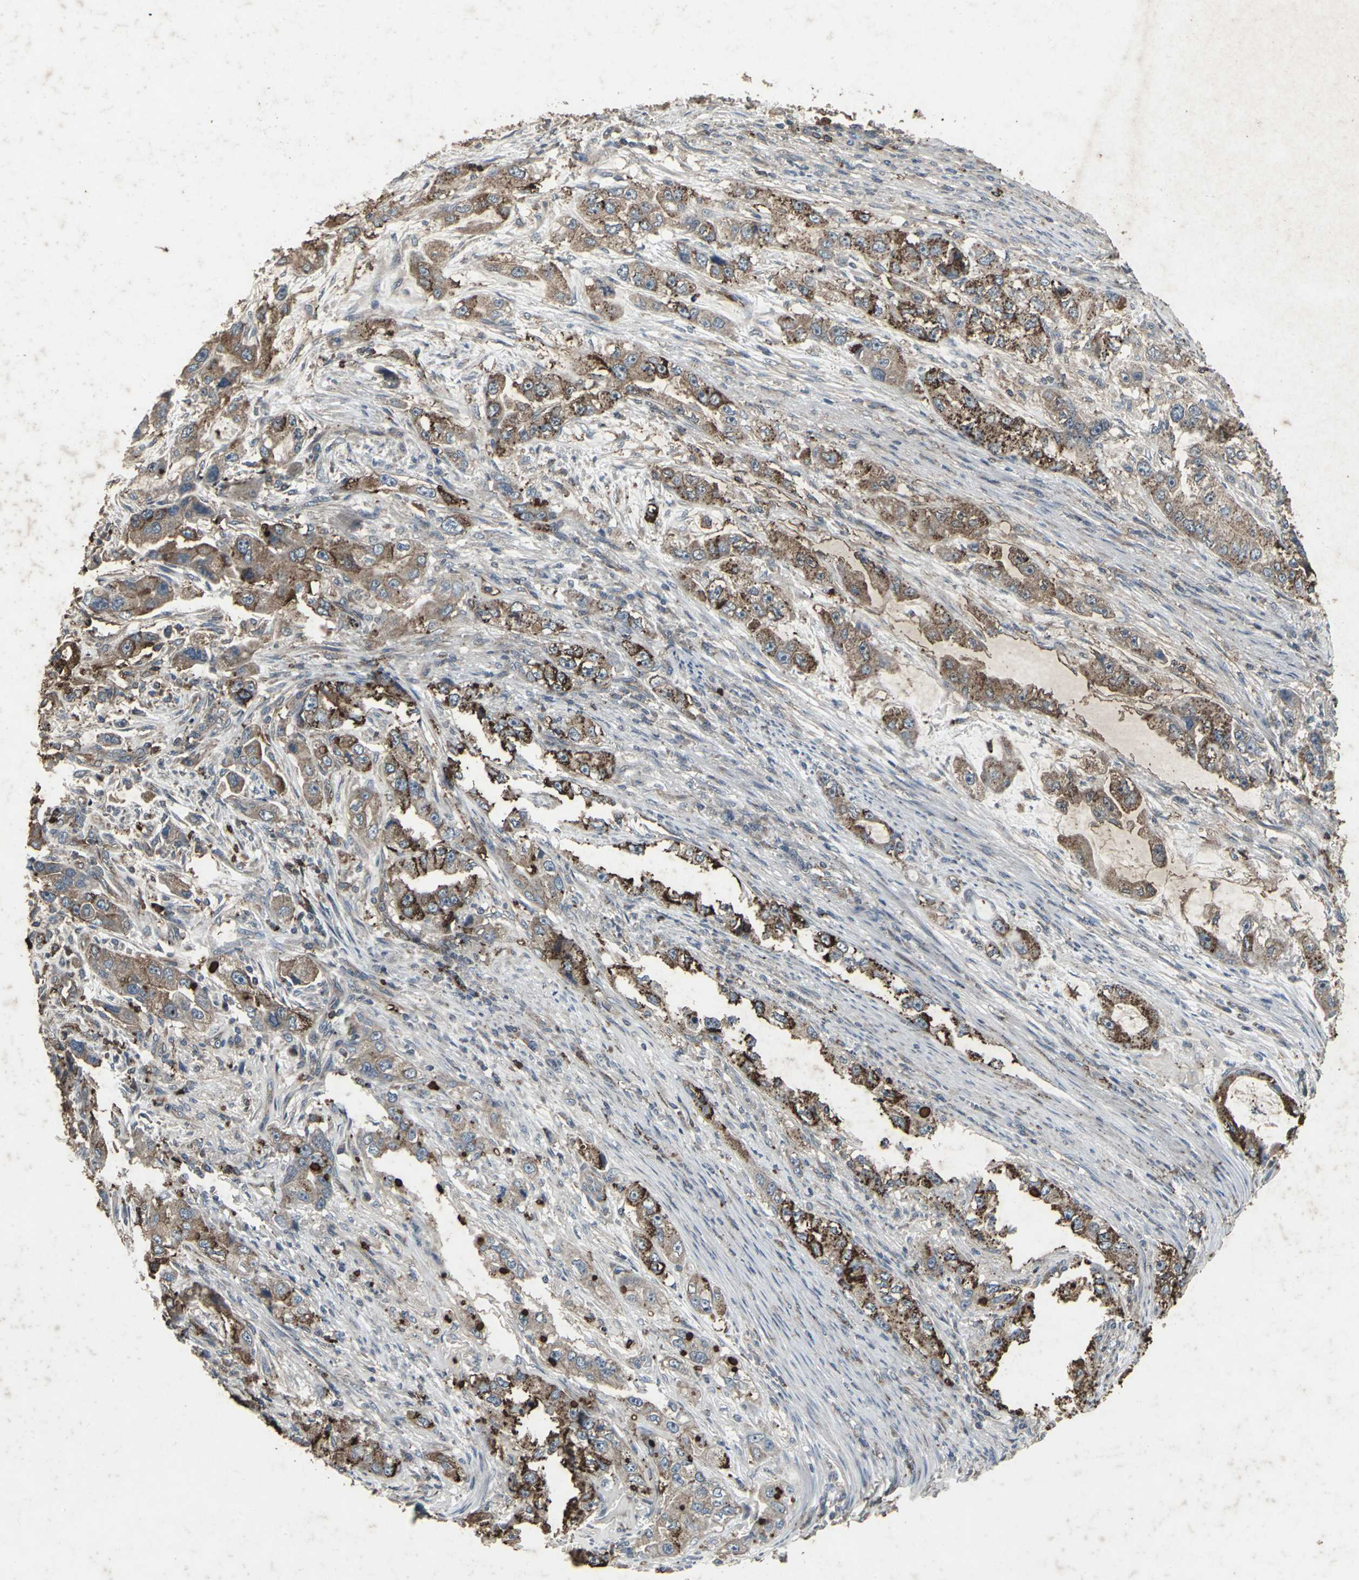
{"staining": {"intensity": "strong", "quantity": ">75%", "location": "cytoplasmic/membranous"}, "tissue": "stomach cancer", "cell_type": "Tumor cells", "image_type": "cancer", "snomed": [{"axis": "morphology", "description": "Adenocarcinoma, NOS"}, {"axis": "topography", "description": "Stomach, lower"}], "caption": "Brown immunohistochemical staining in stomach adenocarcinoma exhibits strong cytoplasmic/membranous expression in approximately >75% of tumor cells.", "gene": "CCR9", "patient": {"sex": "female", "age": 93}}